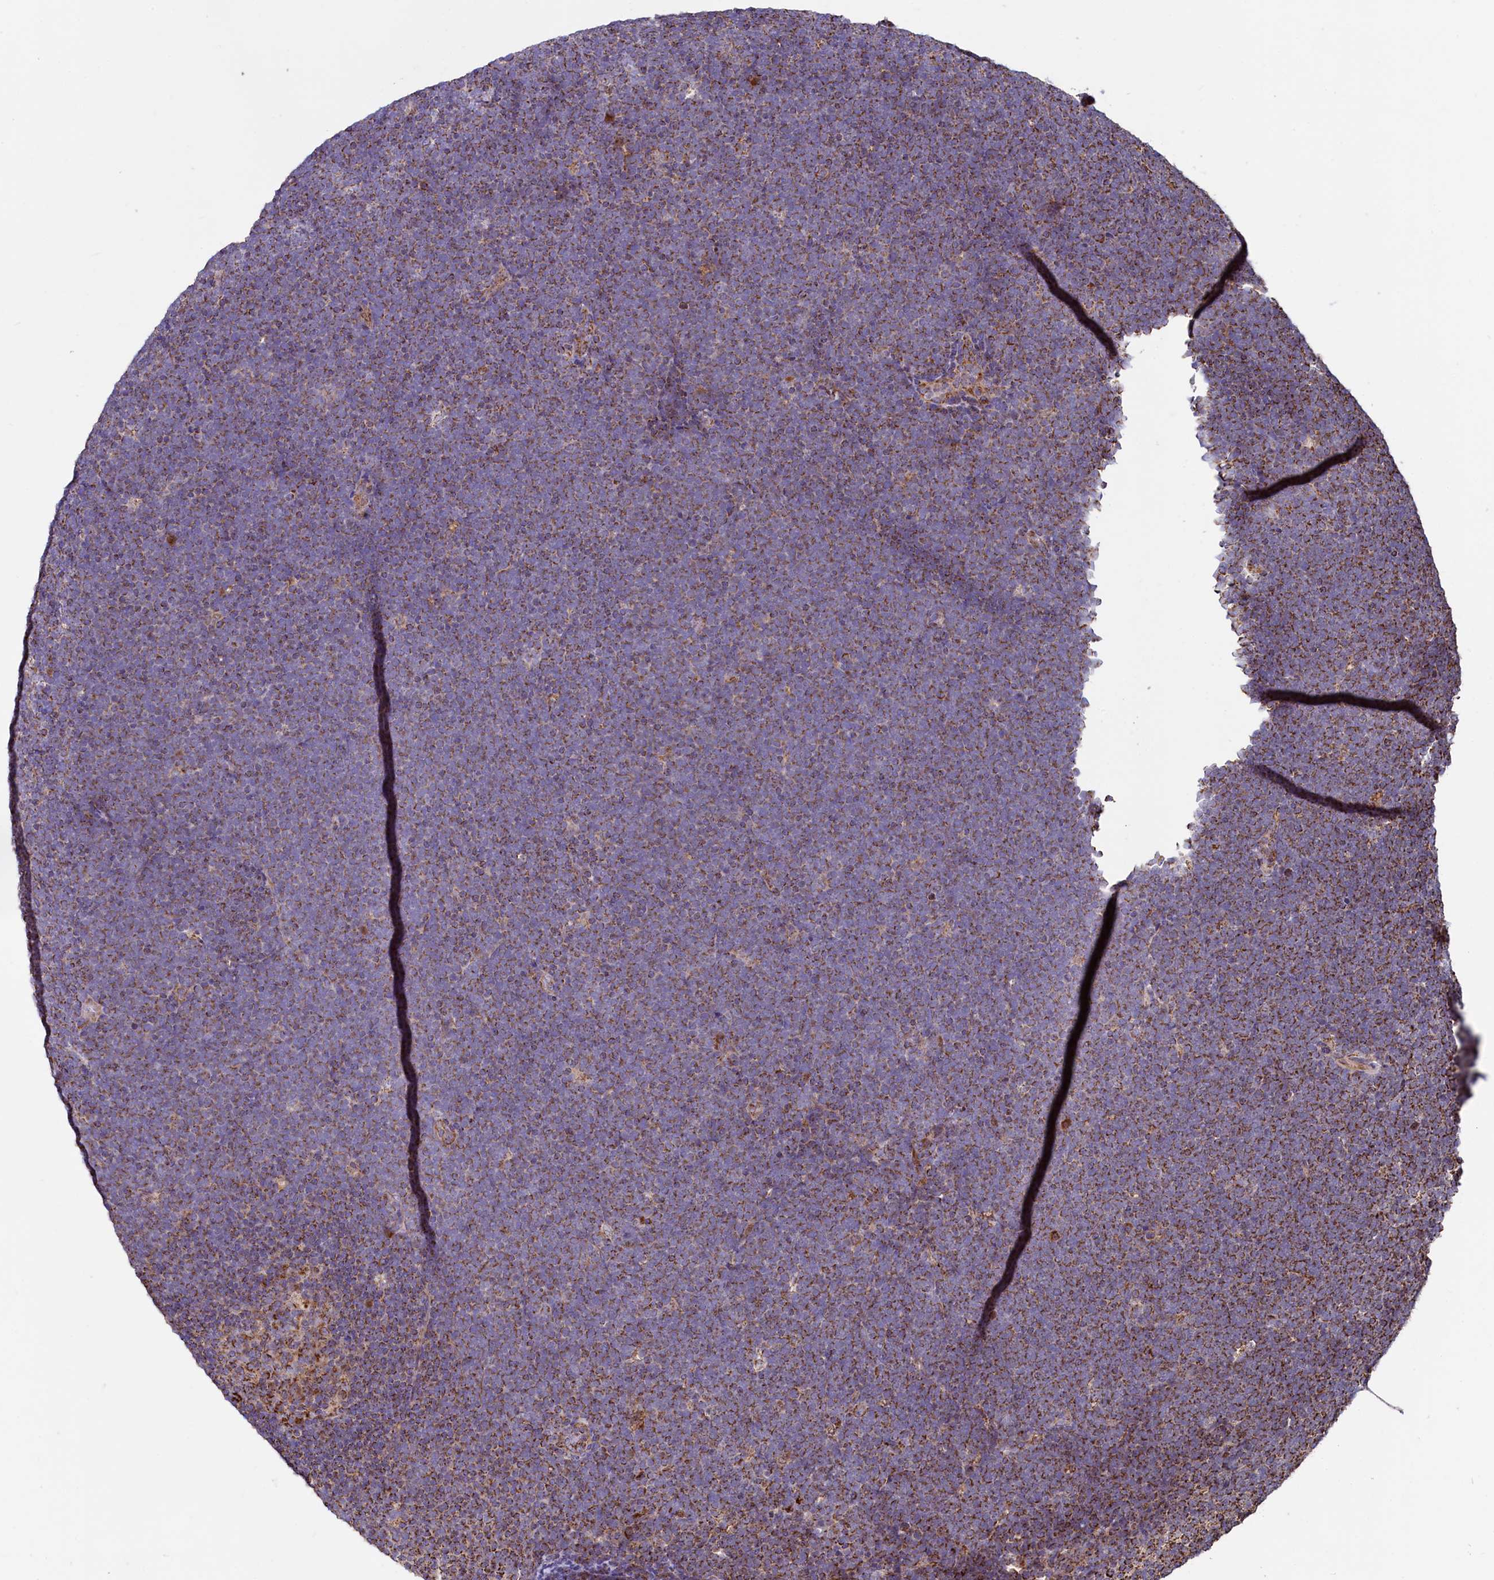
{"staining": {"intensity": "moderate", "quantity": ">75%", "location": "cytoplasmic/membranous"}, "tissue": "lymphoma", "cell_type": "Tumor cells", "image_type": "cancer", "snomed": [{"axis": "morphology", "description": "Malignant lymphoma, non-Hodgkin's type, High grade"}, {"axis": "topography", "description": "Lymph node"}], "caption": "A brown stain labels moderate cytoplasmic/membranous positivity of a protein in human high-grade malignant lymphoma, non-Hodgkin's type tumor cells. The protein is shown in brown color, while the nuclei are stained blue.", "gene": "STARD5", "patient": {"sex": "male", "age": 13}}